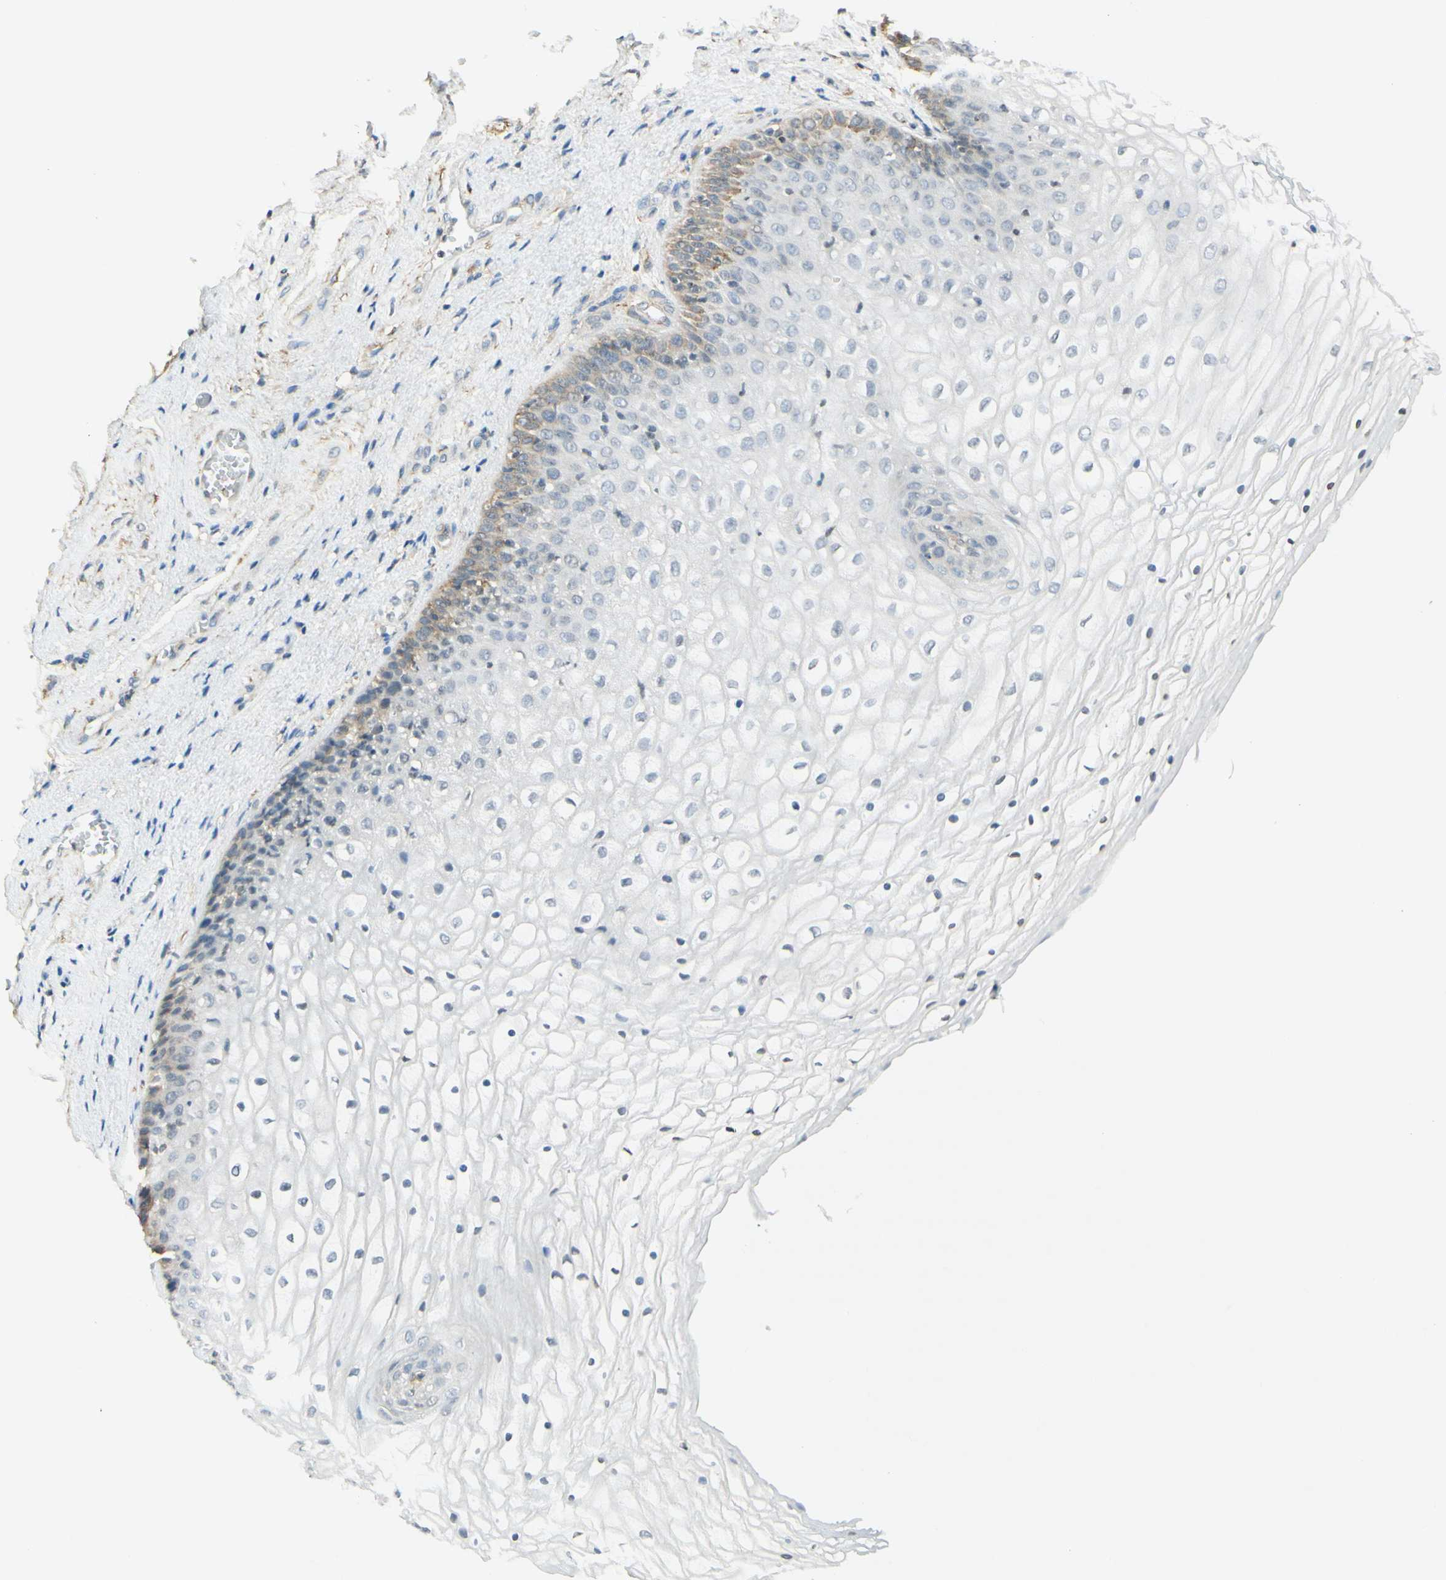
{"staining": {"intensity": "weak", "quantity": "<25%", "location": "cytoplasmic/membranous"}, "tissue": "vagina", "cell_type": "Squamous epithelial cells", "image_type": "normal", "snomed": [{"axis": "morphology", "description": "Normal tissue, NOS"}, {"axis": "topography", "description": "Vagina"}], "caption": "A high-resolution image shows immunohistochemistry (IHC) staining of unremarkable vagina, which demonstrates no significant expression in squamous epithelial cells. (Immunohistochemistry (ihc), brightfield microscopy, high magnification).", "gene": "MAP1B", "patient": {"sex": "female", "age": 34}}